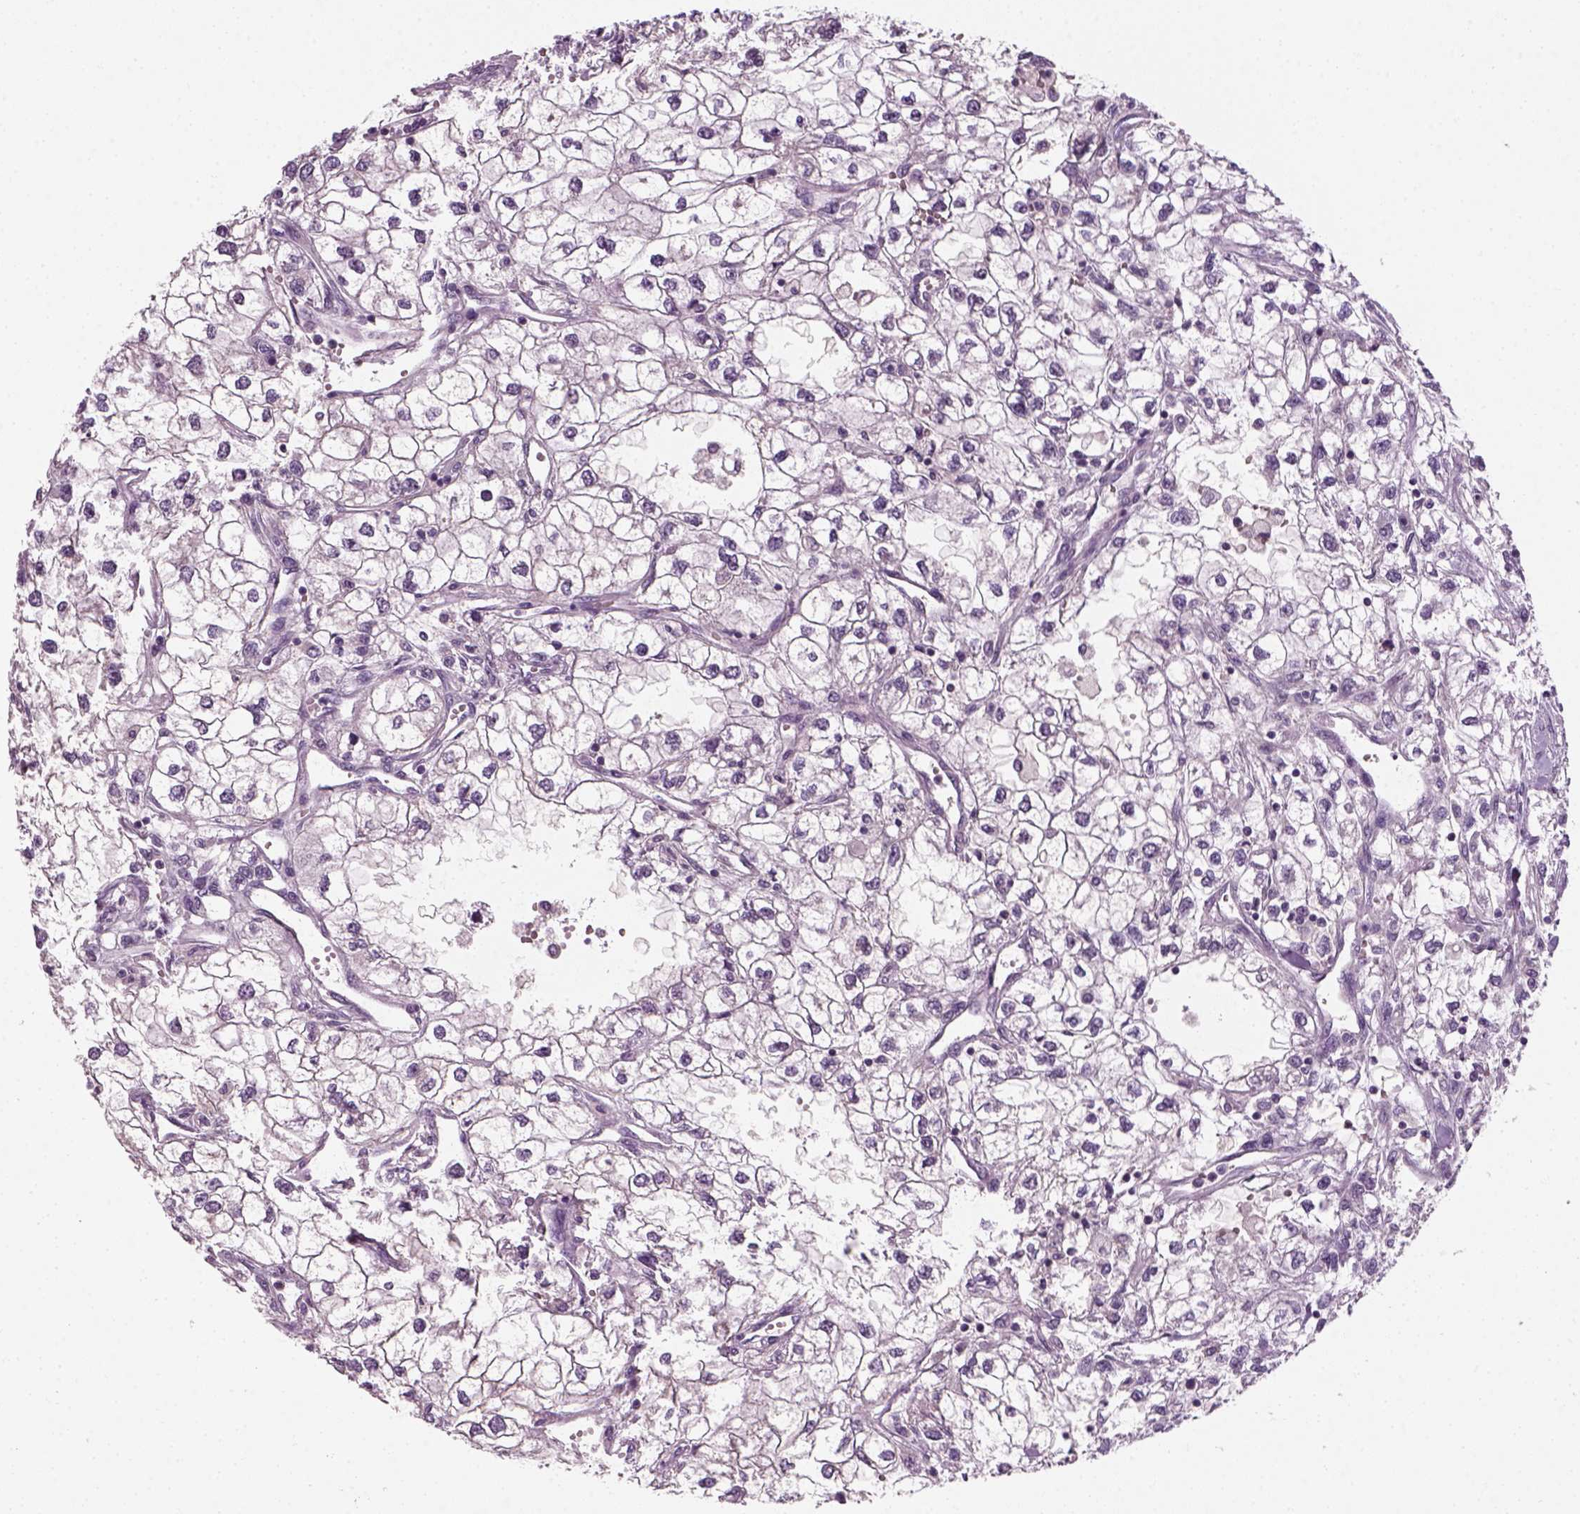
{"staining": {"intensity": "negative", "quantity": "none", "location": "none"}, "tissue": "renal cancer", "cell_type": "Tumor cells", "image_type": "cancer", "snomed": [{"axis": "morphology", "description": "Adenocarcinoma, NOS"}, {"axis": "topography", "description": "Kidney"}], "caption": "Human renal cancer stained for a protein using immunohistochemistry displays no expression in tumor cells.", "gene": "ELOVL3", "patient": {"sex": "male", "age": 59}}